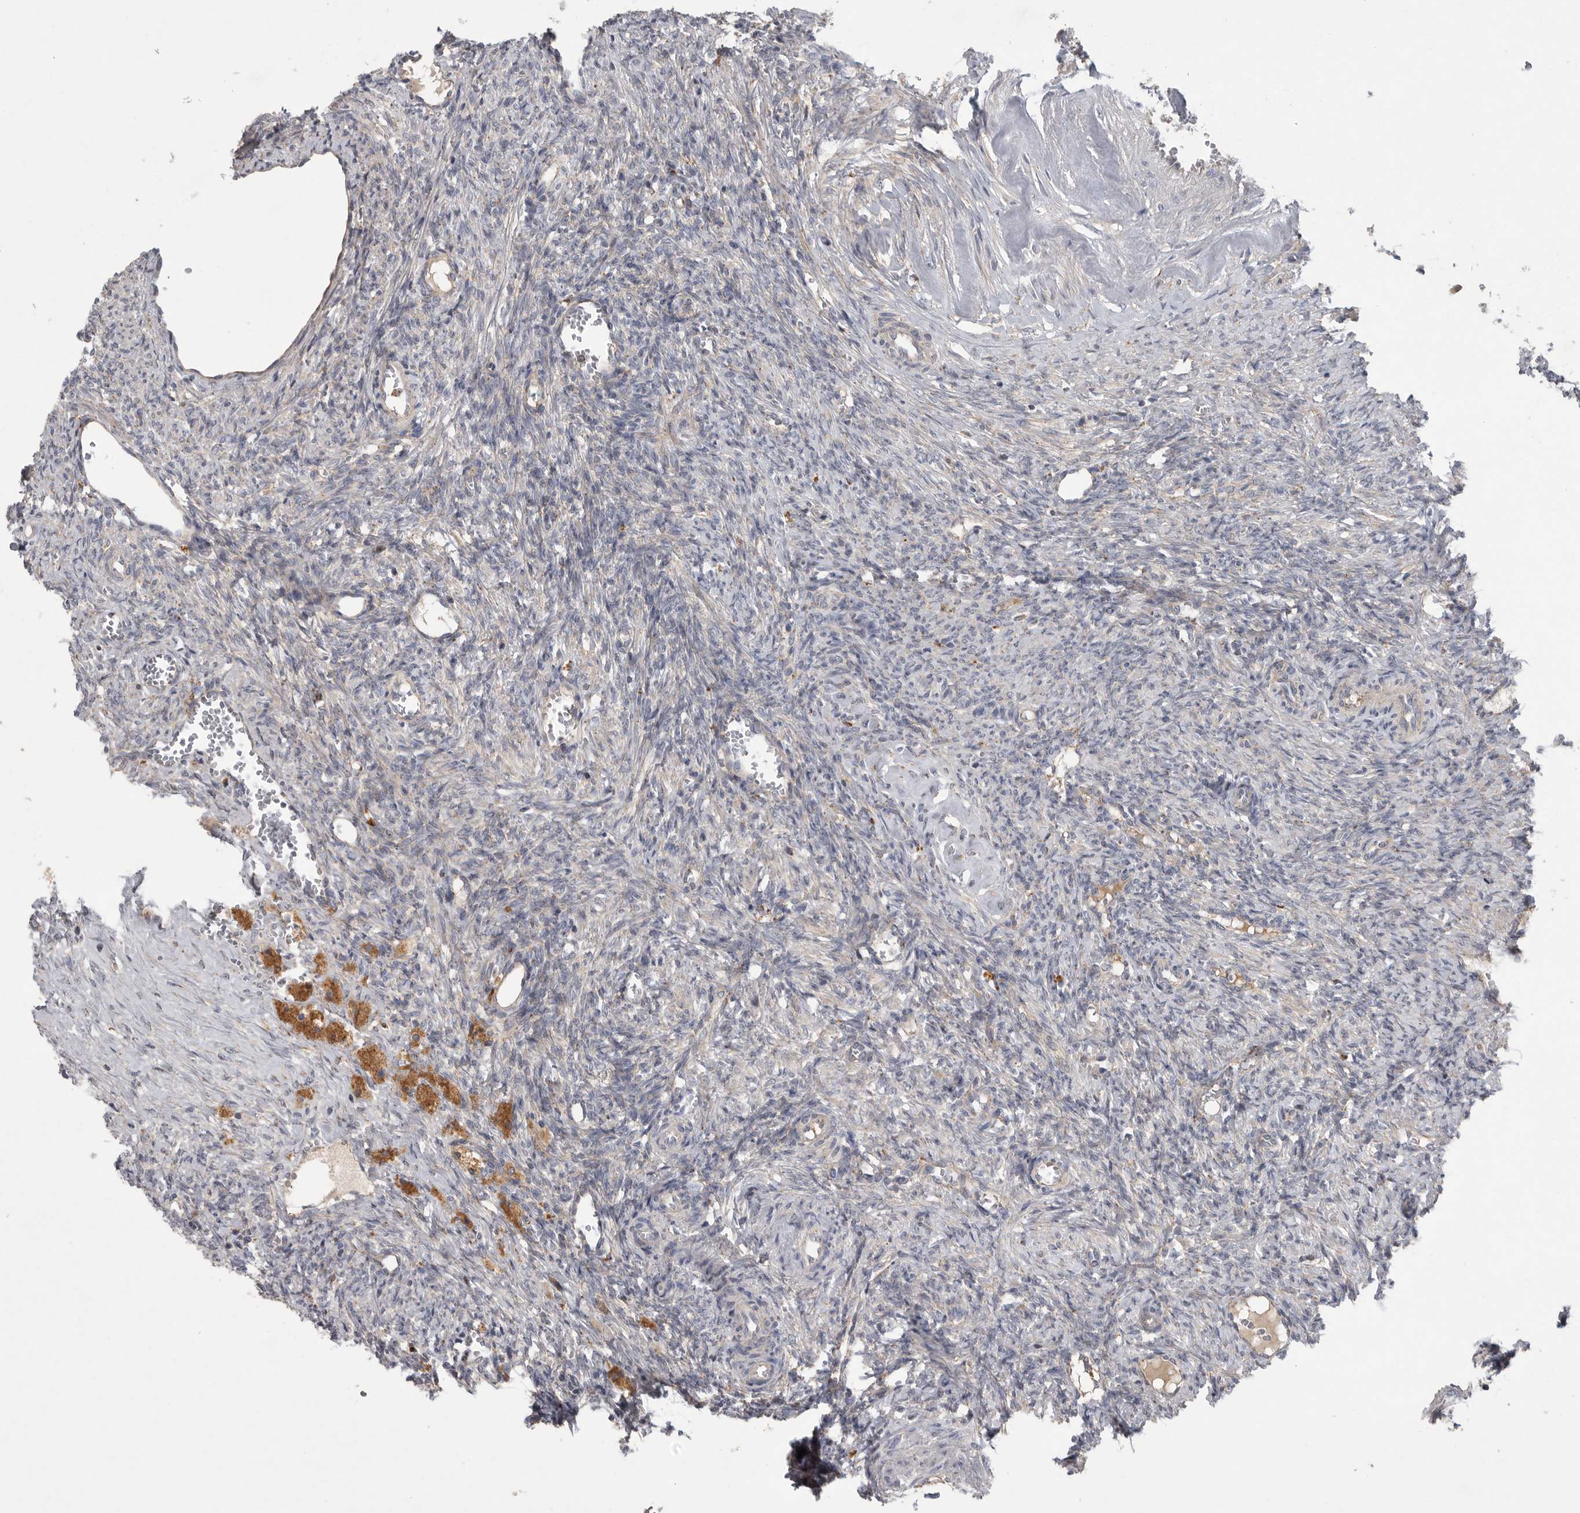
{"staining": {"intensity": "moderate", "quantity": ">75%", "location": "cytoplasmic/membranous"}, "tissue": "ovary", "cell_type": "Follicle cells", "image_type": "normal", "snomed": [{"axis": "morphology", "description": "Normal tissue, NOS"}, {"axis": "topography", "description": "Ovary"}], "caption": "IHC image of normal ovary: ovary stained using IHC displays medium levels of moderate protein expression localized specifically in the cytoplasmic/membranous of follicle cells, appearing as a cytoplasmic/membranous brown color.", "gene": "LAMTOR3", "patient": {"sex": "female", "age": 41}}